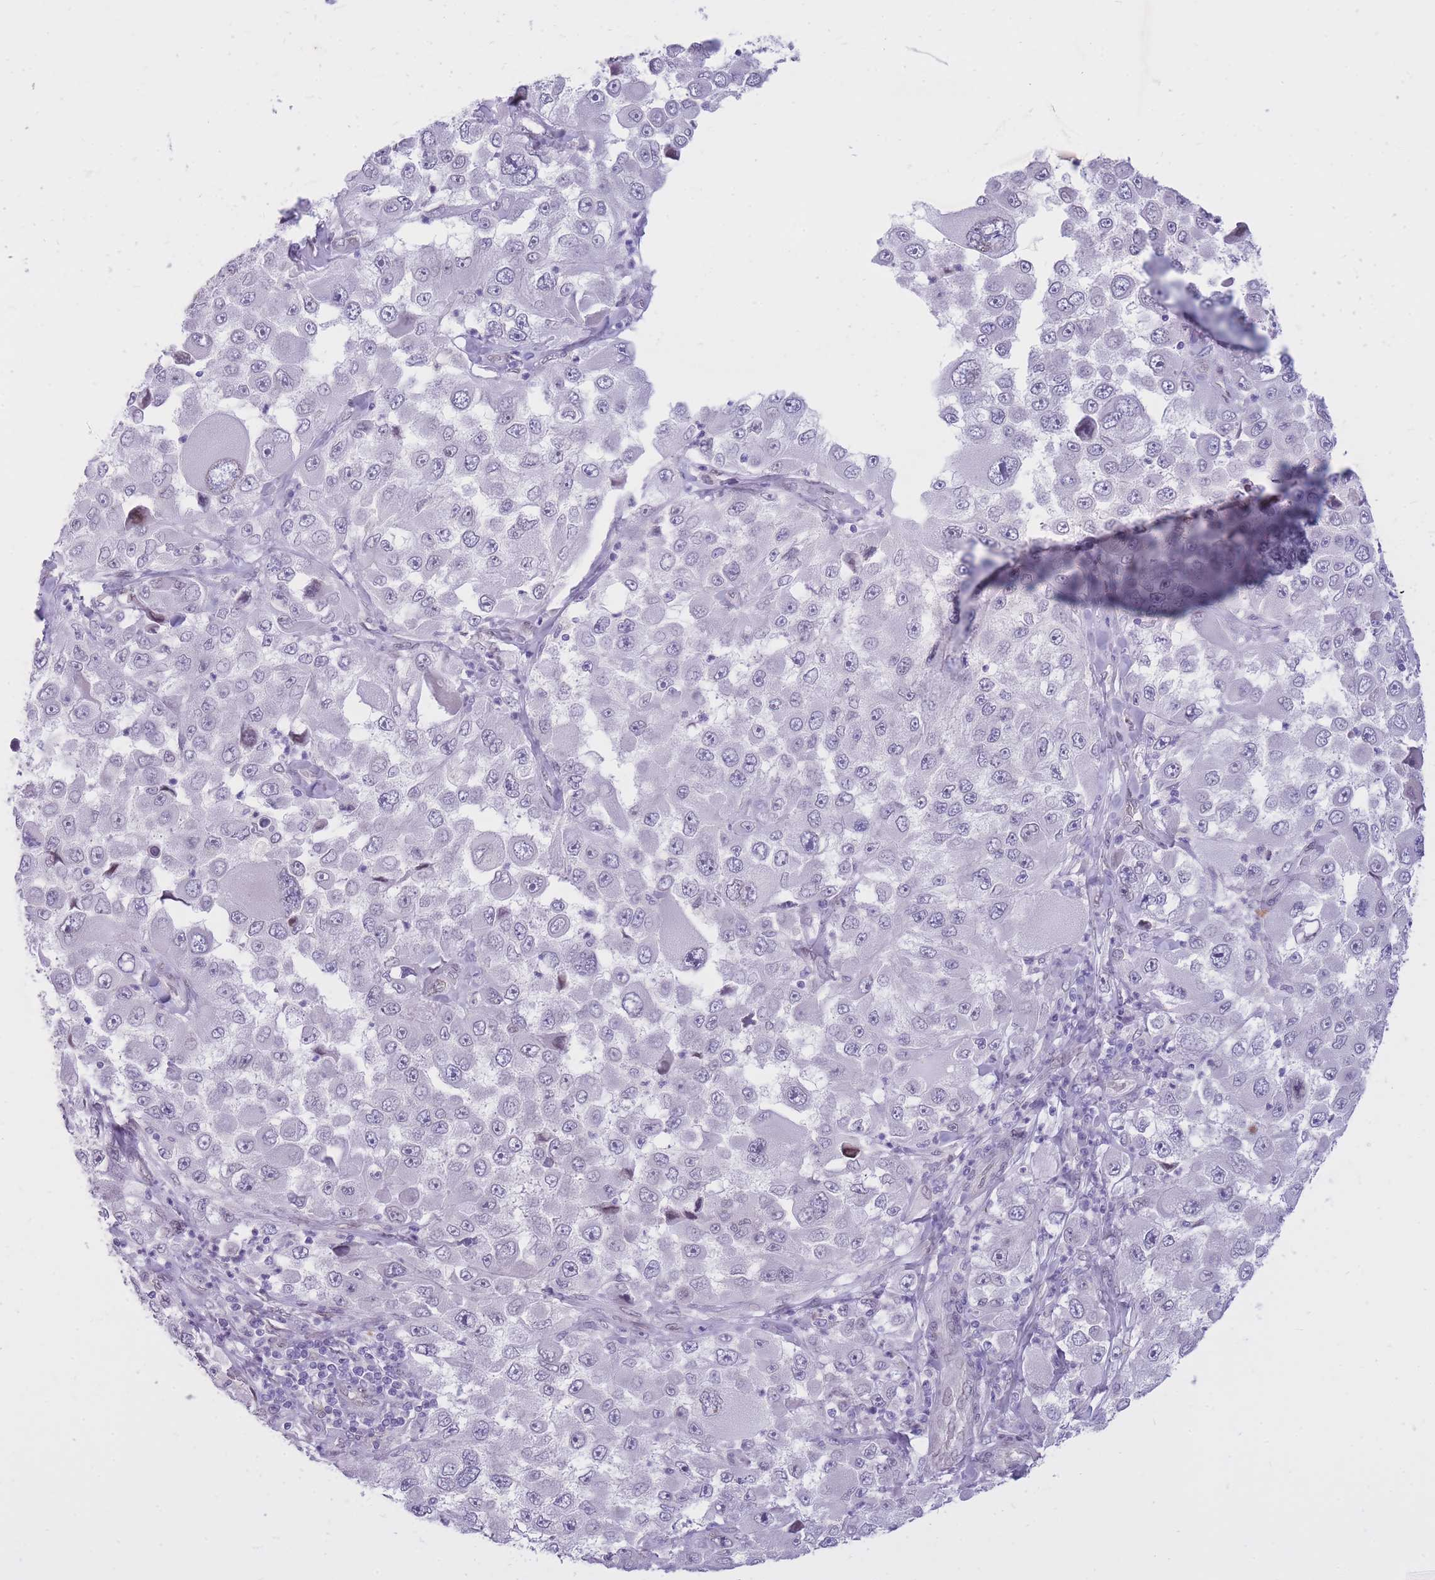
{"staining": {"intensity": "negative", "quantity": "none", "location": "none"}, "tissue": "melanoma", "cell_type": "Tumor cells", "image_type": "cancer", "snomed": [{"axis": "morphology", "description": "Malignant melanoma, Metastatic site"}, {"axis": "topography", "description": "Lymph node"}], "caption": "Malignant melanoma (metastatic site) was stained to show a protein in brown. There is no significant staining in tumor cells. (DAB immunohistochemistry with hematoxylin counter stain).", "gene": "HOOK2", "patient": {"sex": "male", "age": 62}}